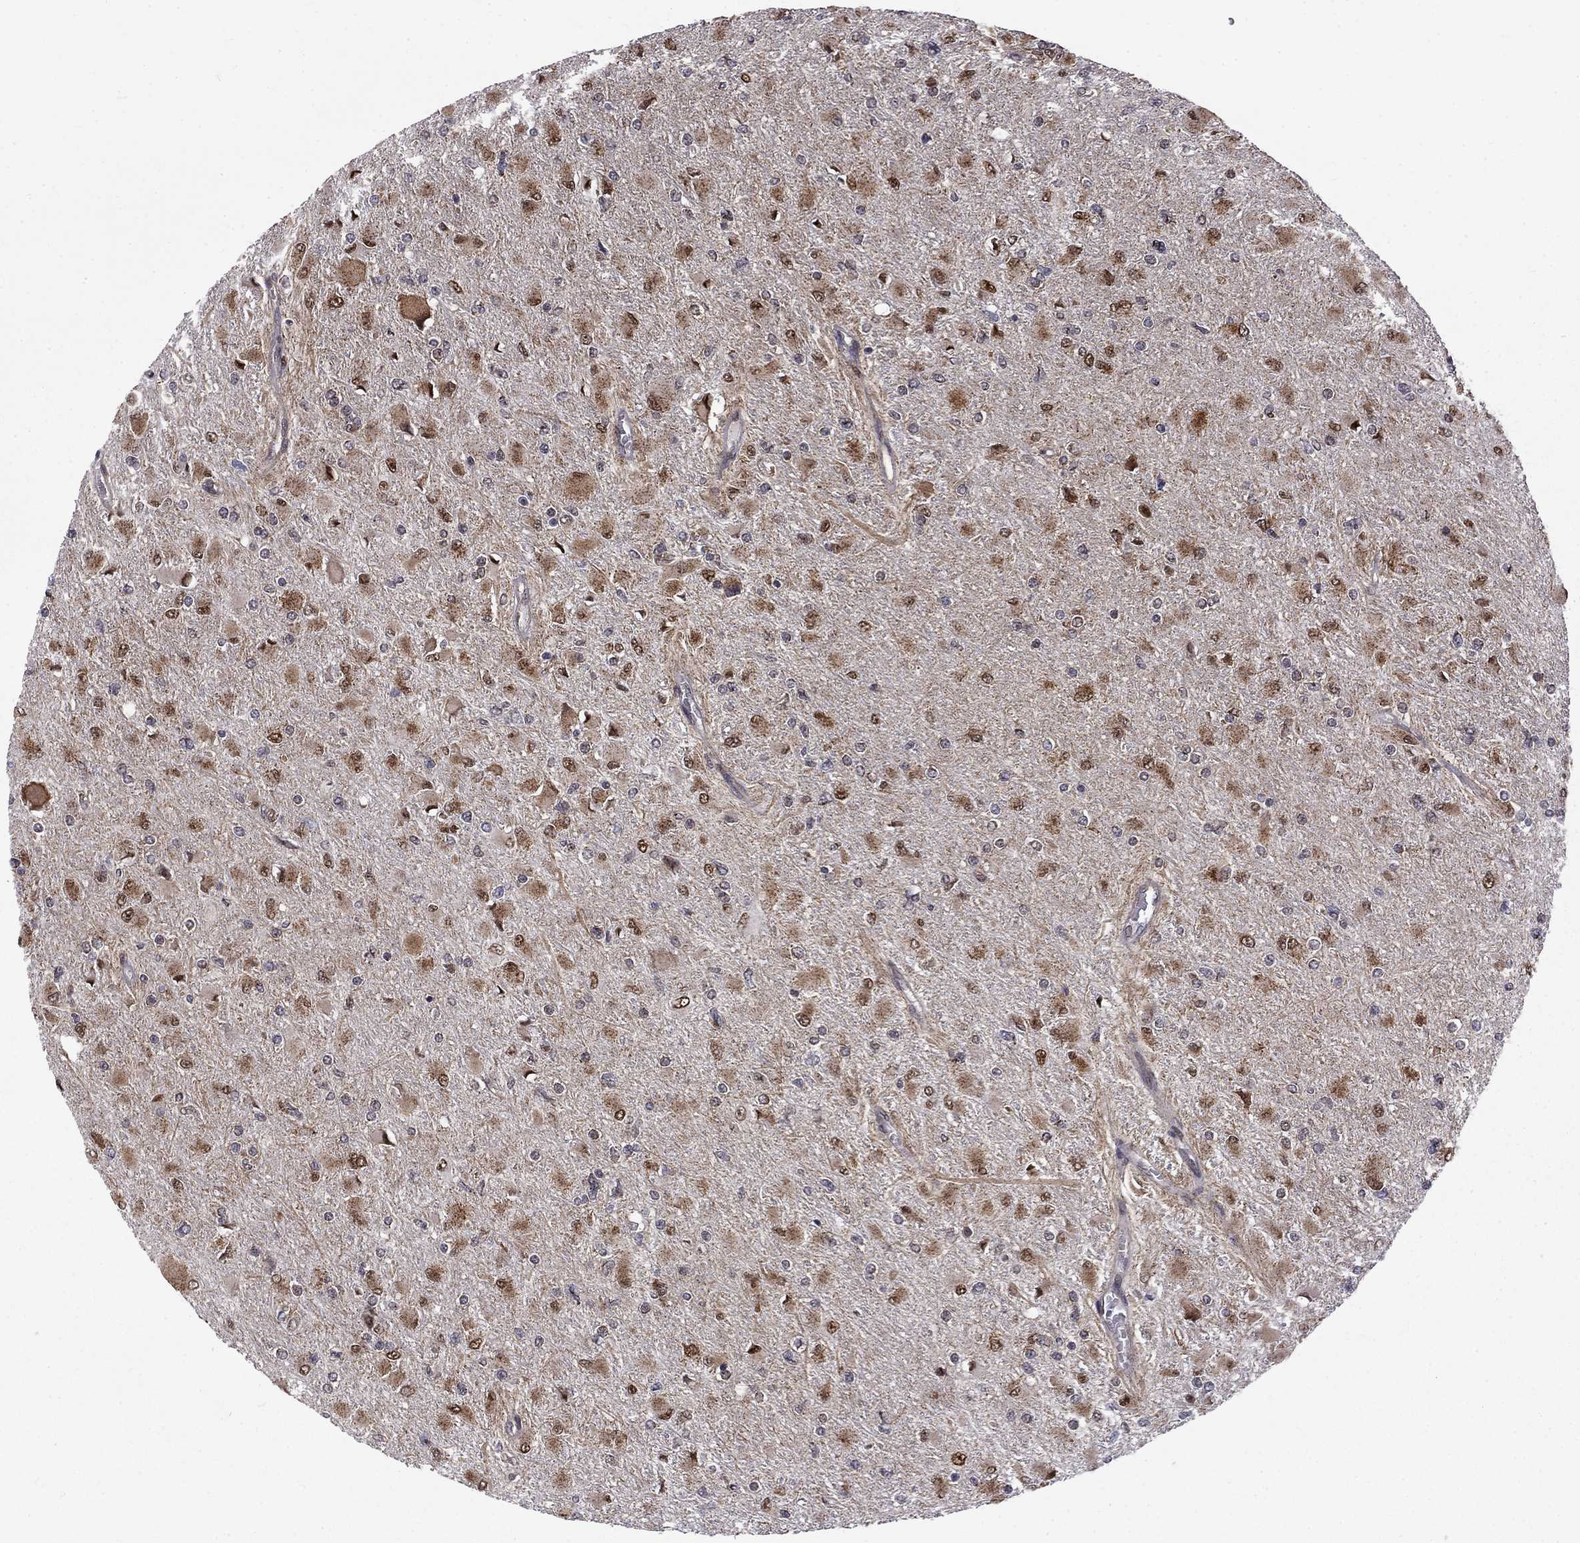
{"staining": {"intensity": "moderate", "quantity": "25%-75%", "location": "cytoplasmic/membranous,nuclear"}, "tissue": "glioma", "cell_type": "Tumor cells", "image_type": "cancer", "snomed": [{"axis": "morphology", "description": "Glioma, malignant, High grade"}, {"axis": "topography", "description": "Cerebral cortex"}], "caption": "Protein expression analysis of human malignant glioma (high-grade) reveals moderate cytoplasmic/membranous and nuclear expression in about 25%-75% of tumor cells.", "gene": "KPNA3", "patient": {"sex": "female", "age": 36}}